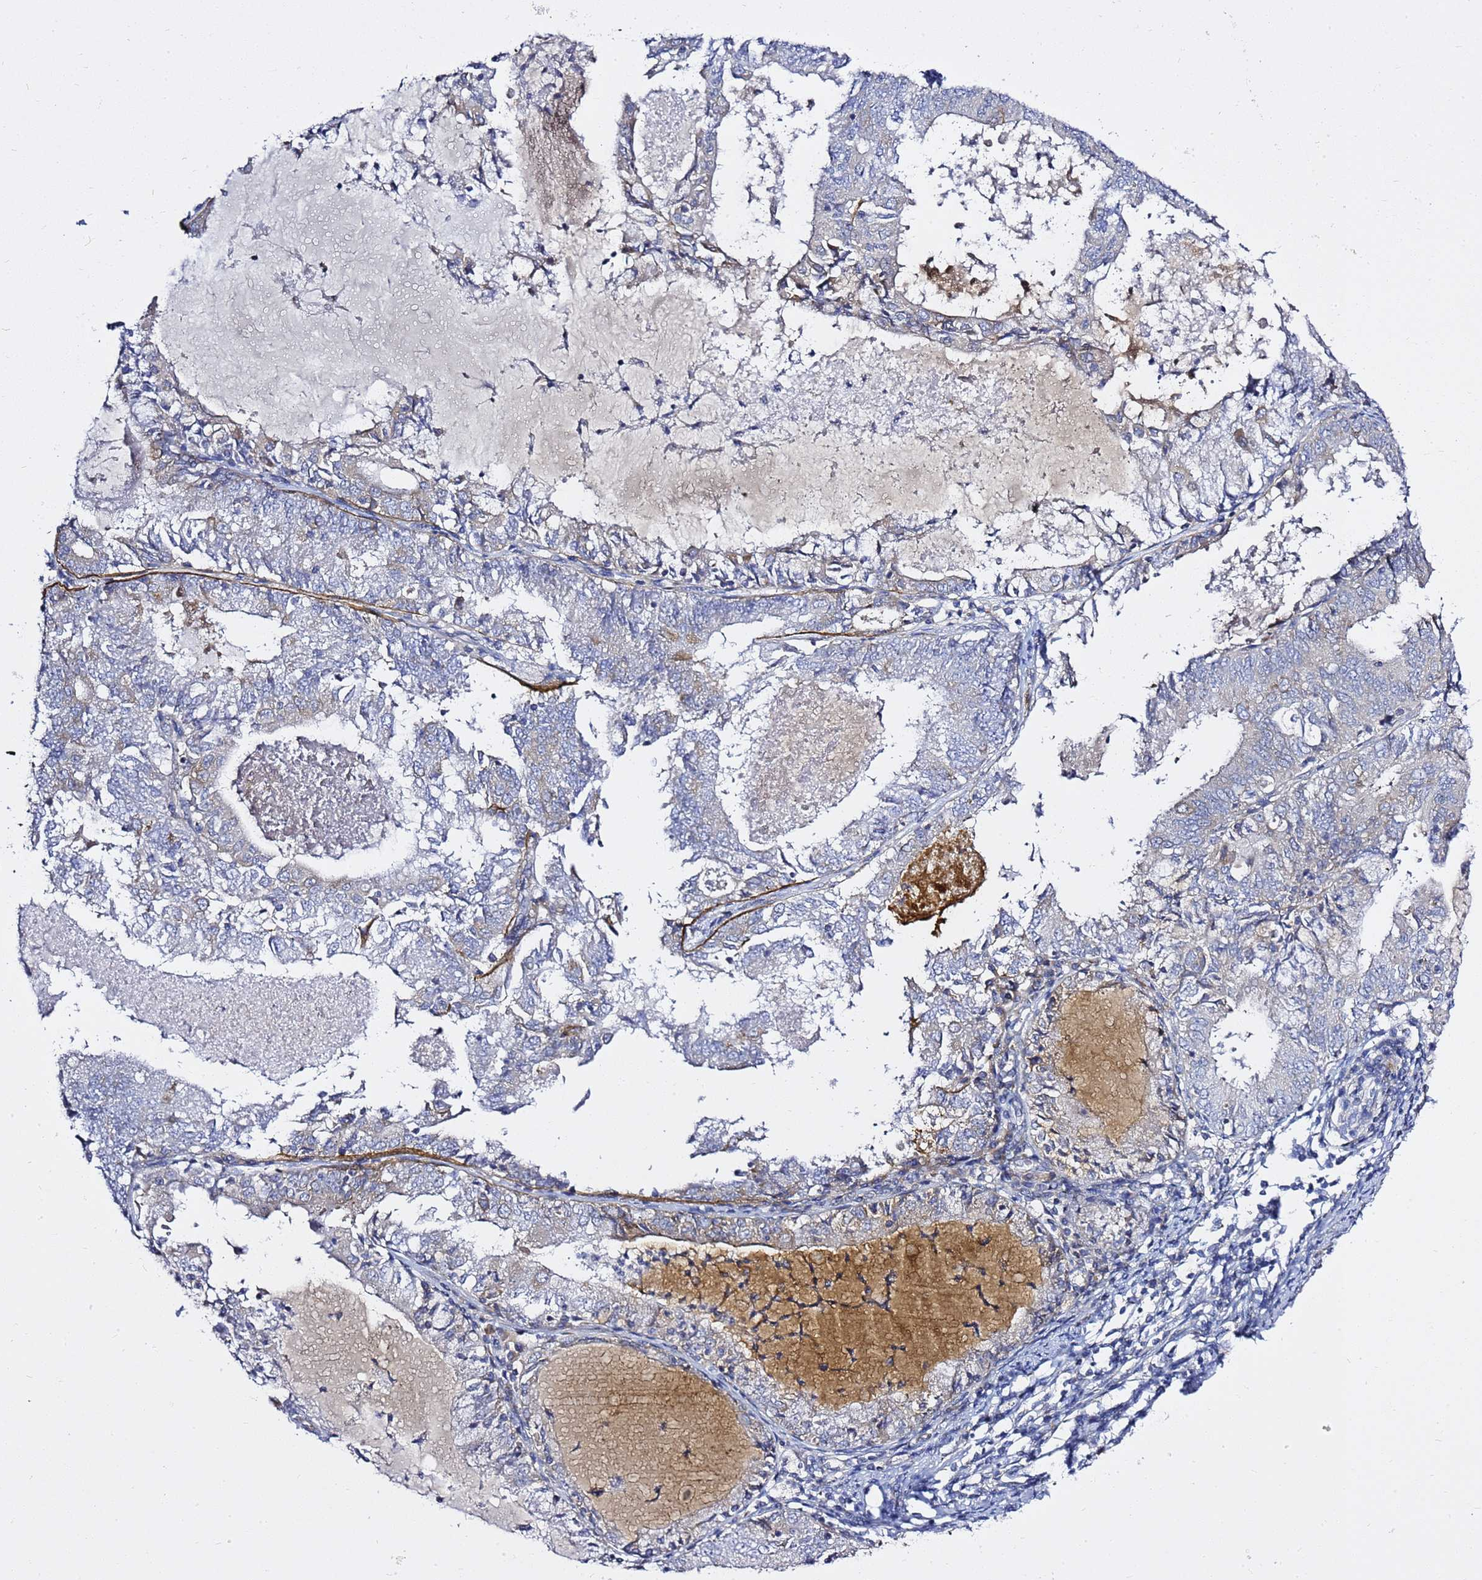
{"staining": {"intensity": "negative", "quantity": "none", "location": "none"}, "tissue": "endometrial cancer", "cell_type": "Tumor cells", "image_type": "cancer", "snomed": [{"axis": "morphology", "description": "Adenocarcinoma, NOS"}, {"axis": "topography", "description": "Endometrium"}], "caption": "The histopathology image displays no significant positivity in tumor cells of endometrial adenocarcinoma.", "gene": "MON1B", "patient": {"sex": "female", "age": 57}}